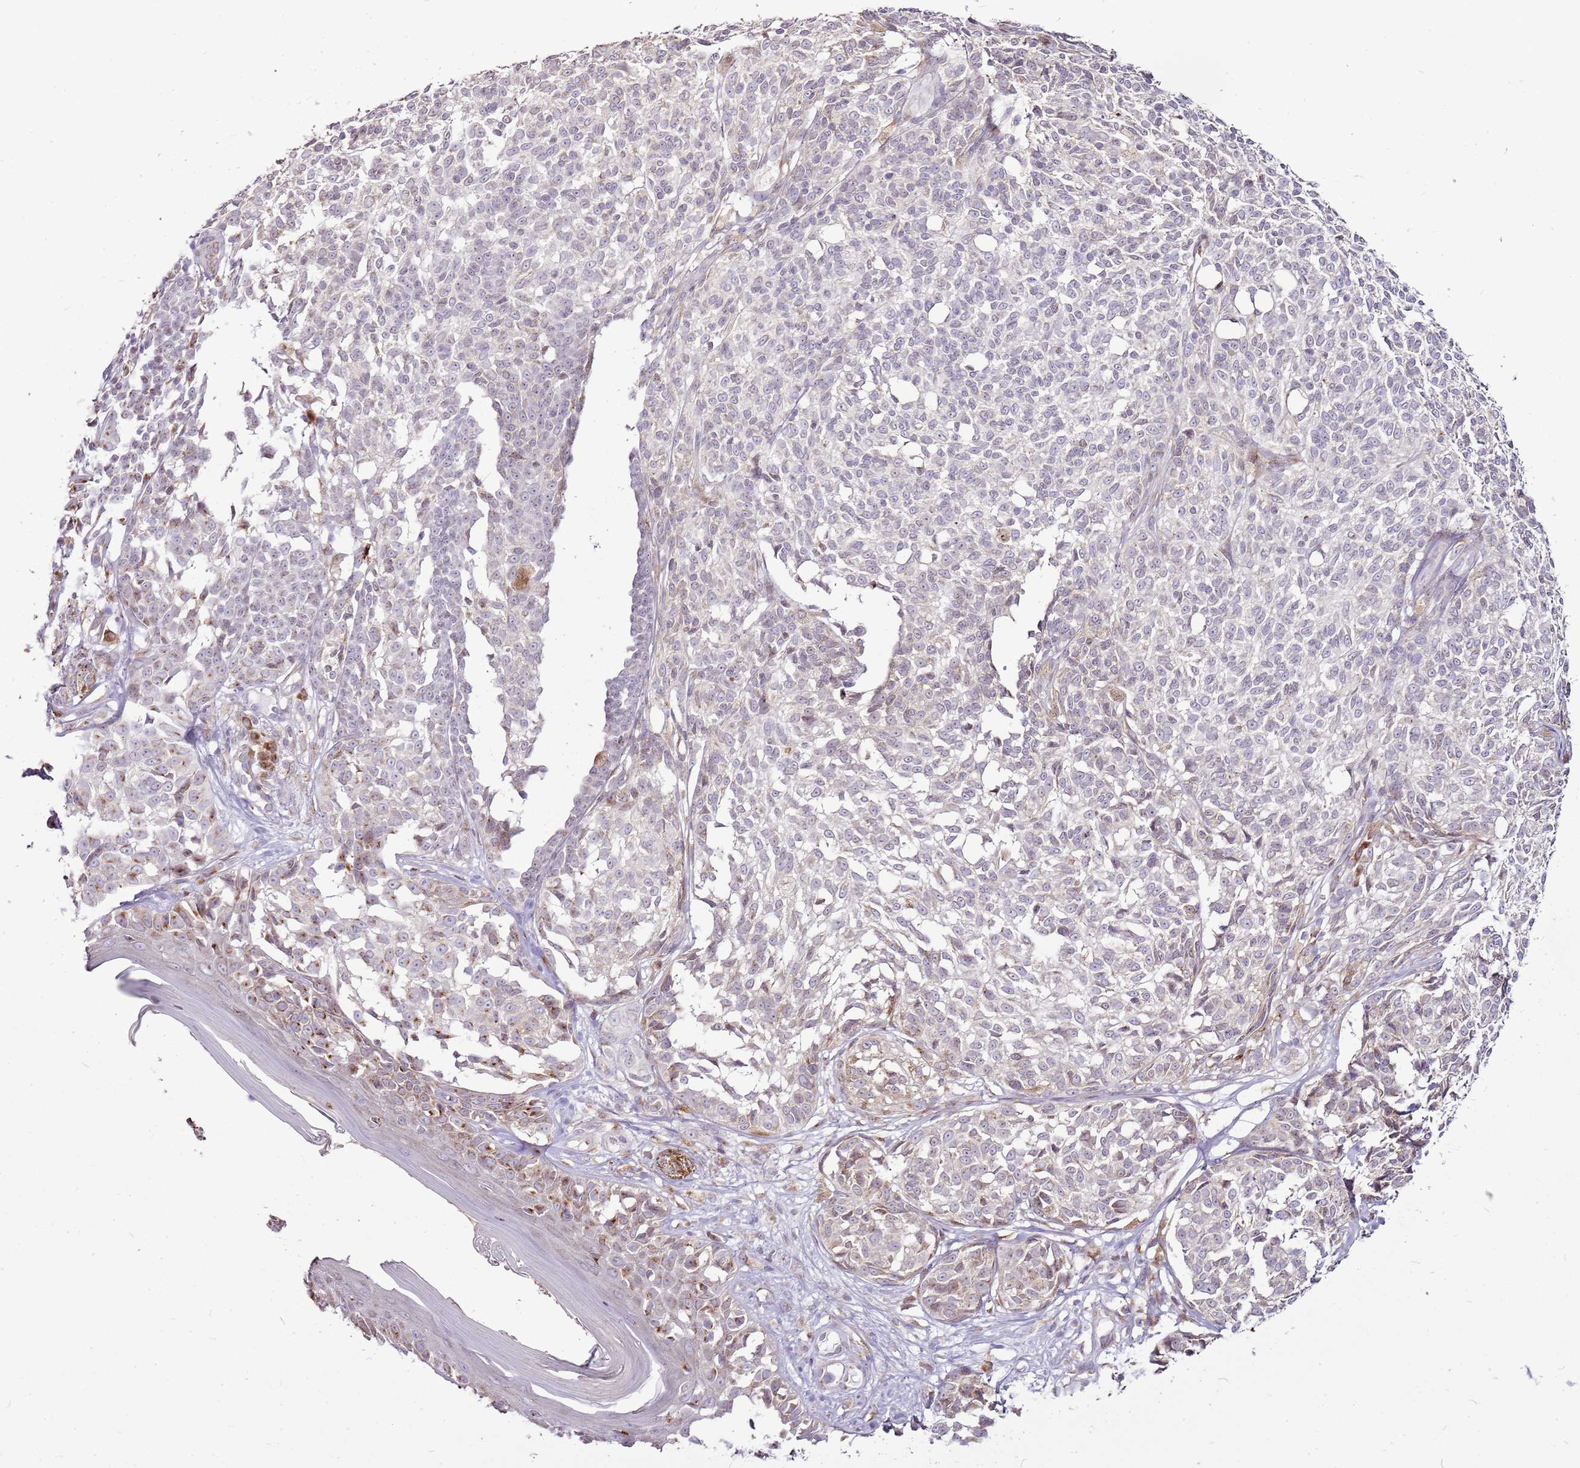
{"staining": {"intensity": "weak", "quantity": "<25%", "location": "cytoplasmic/membranous"}, "tissue": "melanoma", "cell_type": "Tumor cells", "image_type": "cancer", "snomed": [{"axis": "morphology", "description": "Malignant melanoma, NOS"}, {"axis": "topography", "description": "Skin of upper extremity"}], "caption": "An IHC histopathology image of melanoma is shown. There is no staining in tumor cells of melanoma.", "gene": "TMED10", "patient": {"sex": "male", "age": 40}}